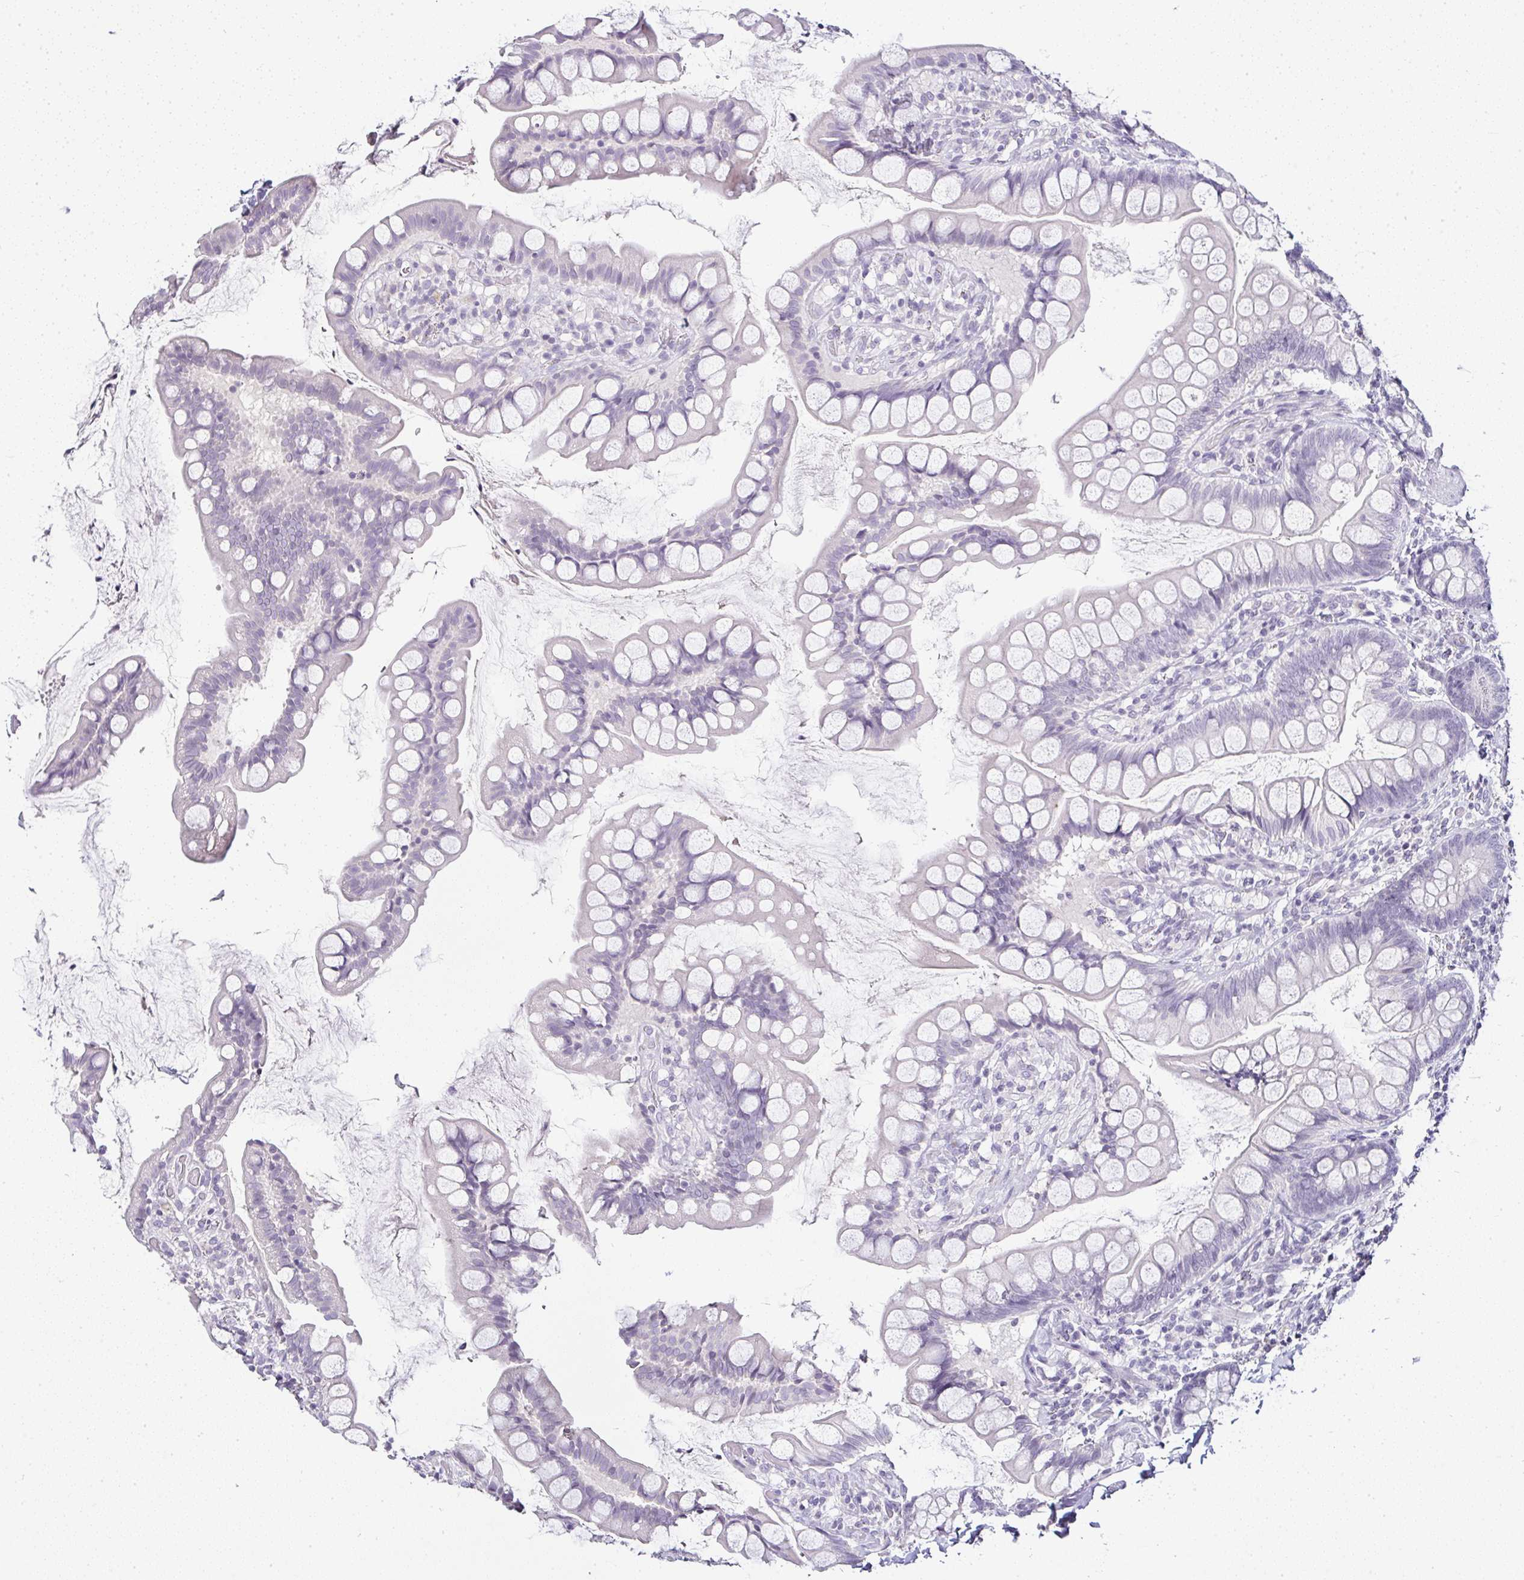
{"staining": {"intensity": "negative", "quantity": "none", "location": "none"}, "tissue": "small intestine", "cell_type": "Glandular cells", "image_type": "normal", "snomed": [{"axis": "morphology", "description": "Normal tissue, NOS"}, {"axis": "topography", "description": "Small intestine"}], "caption": "DAB immunohistochemical staining of unremarkable small intestine shows no significant expression in glandular cells.", "gene": "SERPINB3", "patient": {"sex": "male", "age": 70}}